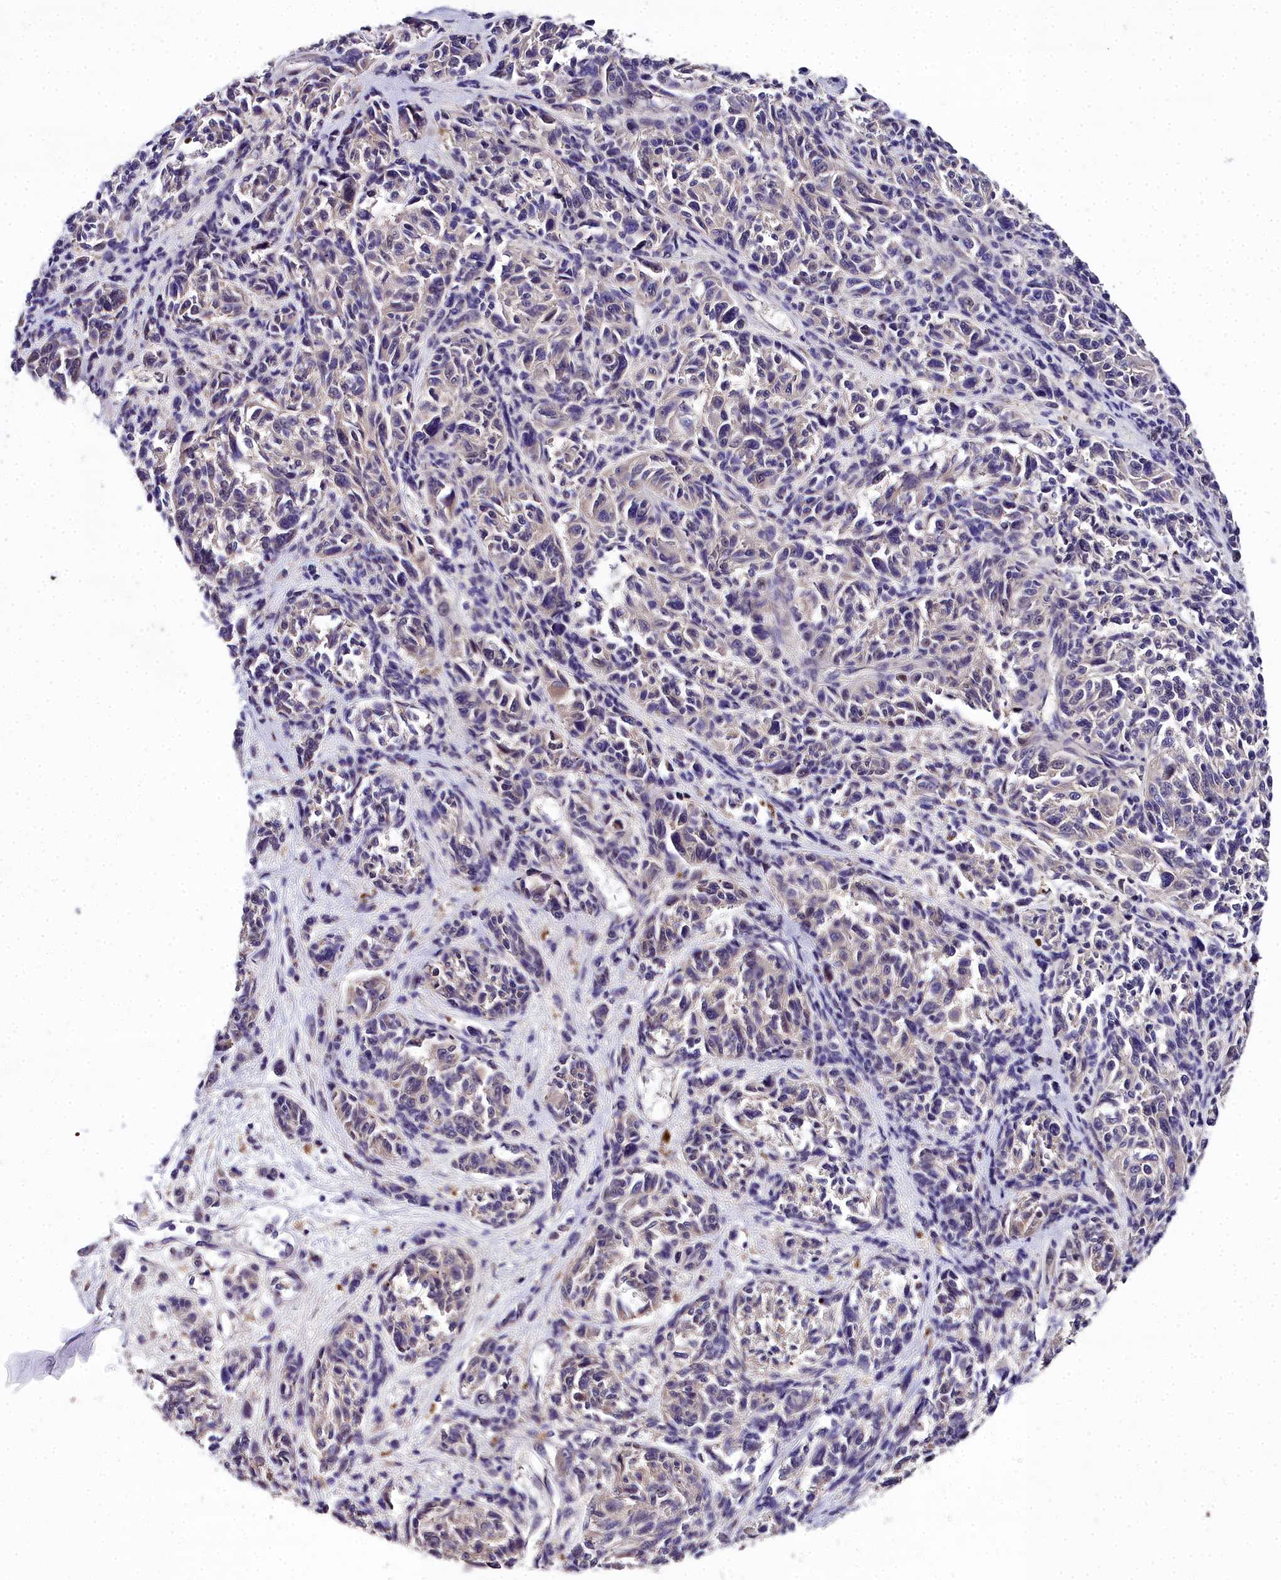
{"staining": {"intensity": "negative", "quantity": "none", "location": "none"}, "tissue": "melanoma", "cell_type": "Tumor cells", "image_type": "cancer", "snomed": [{"axis": "morphology", "description": "Malignant melanoma, NOS"}, {"axis": "topography", "description": "Skin"}], "caption": "This is an IHC image of malignant melanoma. There is no expression in tumor cells.", "gene": "NT5M", "patient": {"sex": "male", "age": 53}}